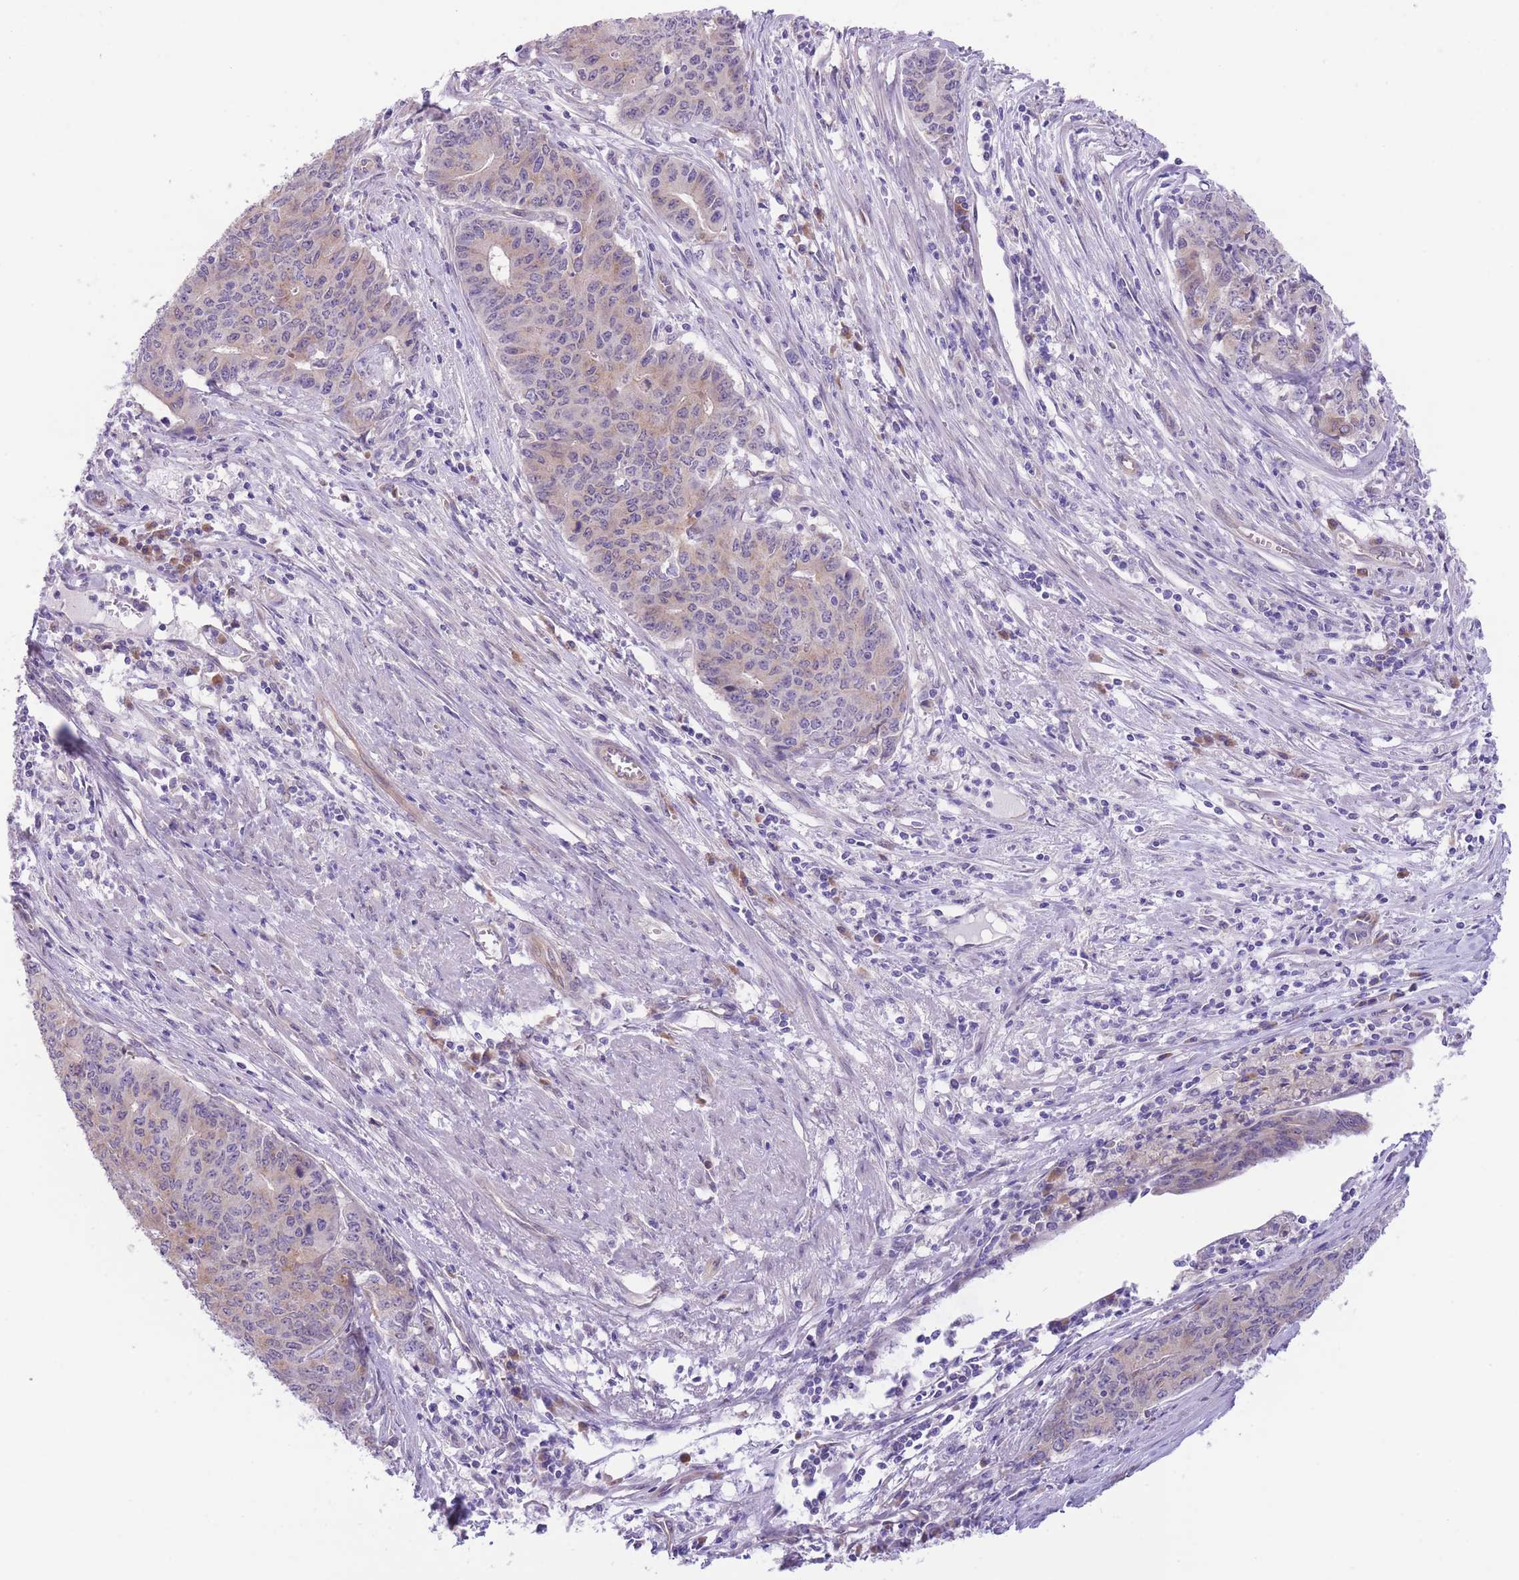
{"staining": {"intensity": "weak", "quantity": "25%-75%", "location": "cytoplasmic/membranous"}, "tissue": "endometrial cancer", "cell_type": "Tumor cells", "image_type": "cancer", "snomed": [{"axis": "morphology", "description": "Adenocarcinoma, NOS"}, {"axis": "topography", "description": "Endometrium"}], "caption": "Protein staining shows weak cytoplasmic/membranous positivity in approximately 25%-75% of tumor cells in endometrial cancer (adenocarcinoma).", "gene": "WWOX", "patient": {"sex": "female", "age": 59}}